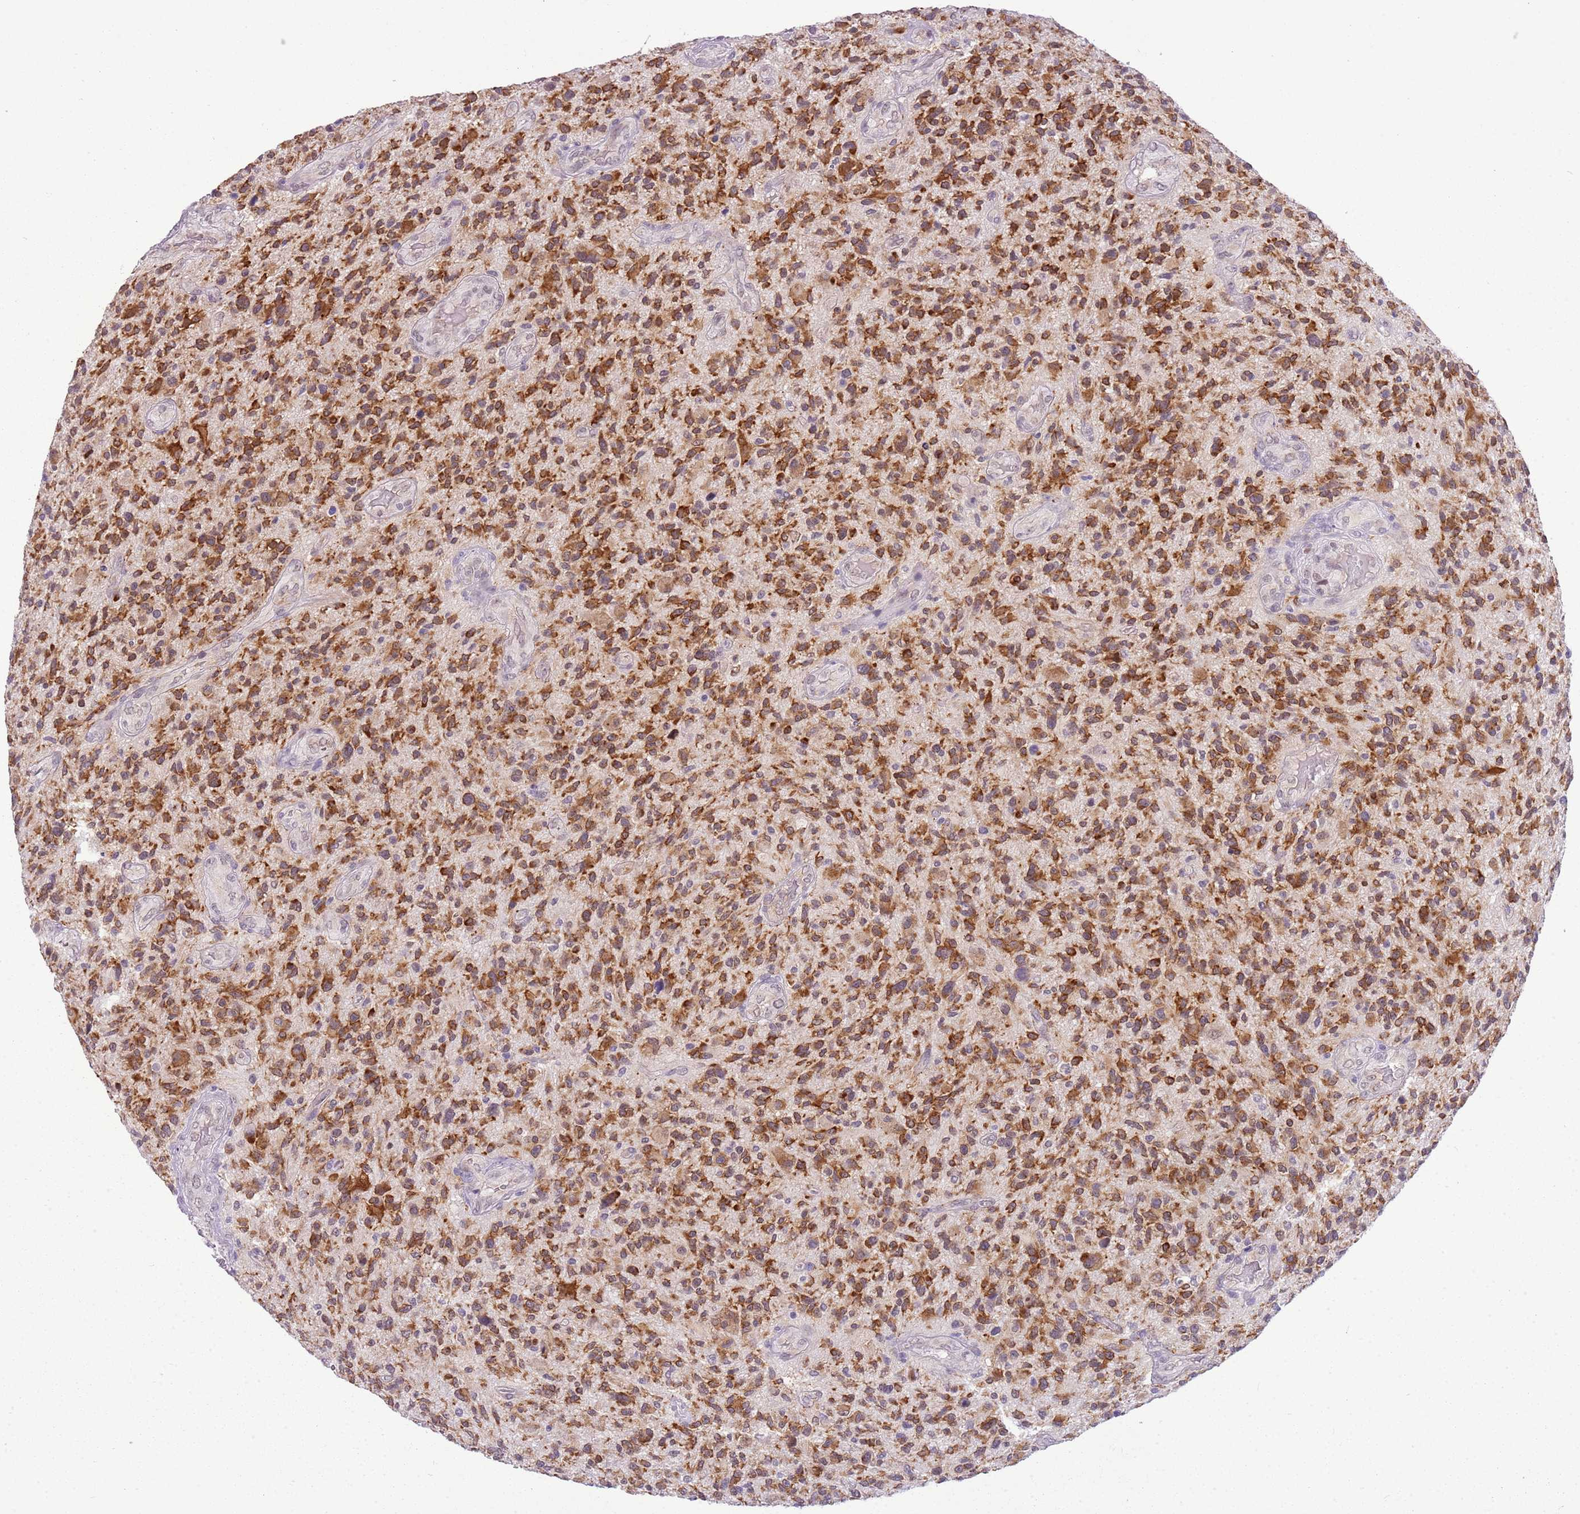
{"staining": {"intensity": "moderate", "quantity": ">75%", "location": "cytoplasmic/membranous"}, "tissue": "glioma", "cell_type": "Tumor cells", "image_type": "cancer", "snomed": [{"axis": "morphology", "description": "Glioma, malignant, High grade"}, {"axis": "topography", "description": "Brain"}], "caption": "Immunohistochemical staining of human malignant high-grade glioma shows medium levels of moderate cytoplasmic/membranous staining in about >75% of tumor cells.", "gene": "FAM120C", "patient": {"sex": "male", "age": 47}}